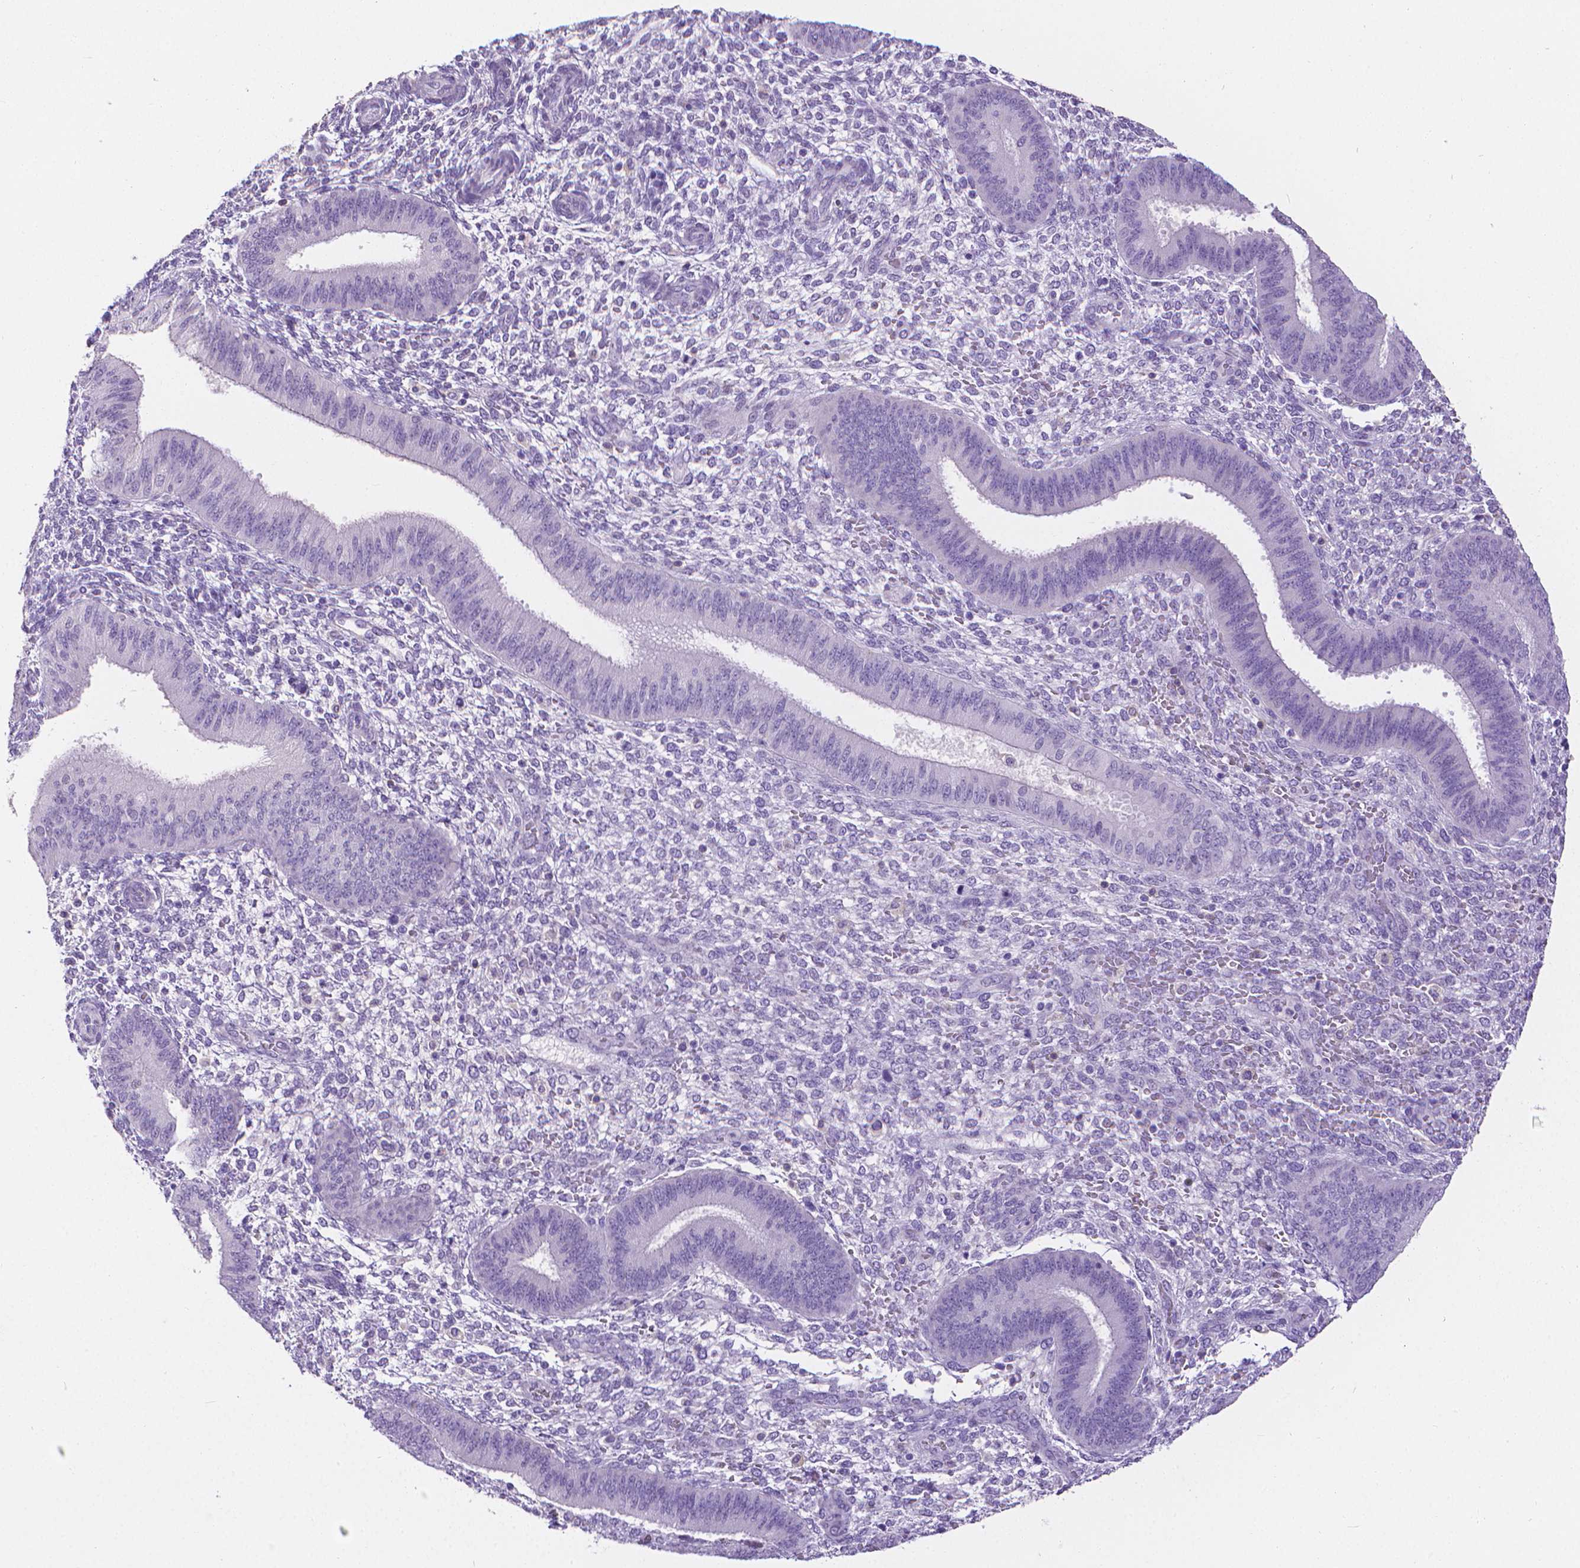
{"staining": {"intensity": "negative", "quantity": "none", "location": "none"}, "tissue": "endometrium", "cell_type": "Cells in endometrial stroma", "image_type": "normal", "snomed": [{"axis": "morphology", "description": "Normal tissue, NOS"}, {"axis": "topography", "description": "Endometrium"}], "caption": "This image is of normal endometrium stained with immunohistochemistry to label a protein in brown with the nuclei are counter-stained blue. There is no expression in cells in endometrial stroma.", "gene": "CD4", "patient": {"sex": "female", "age": 39}}